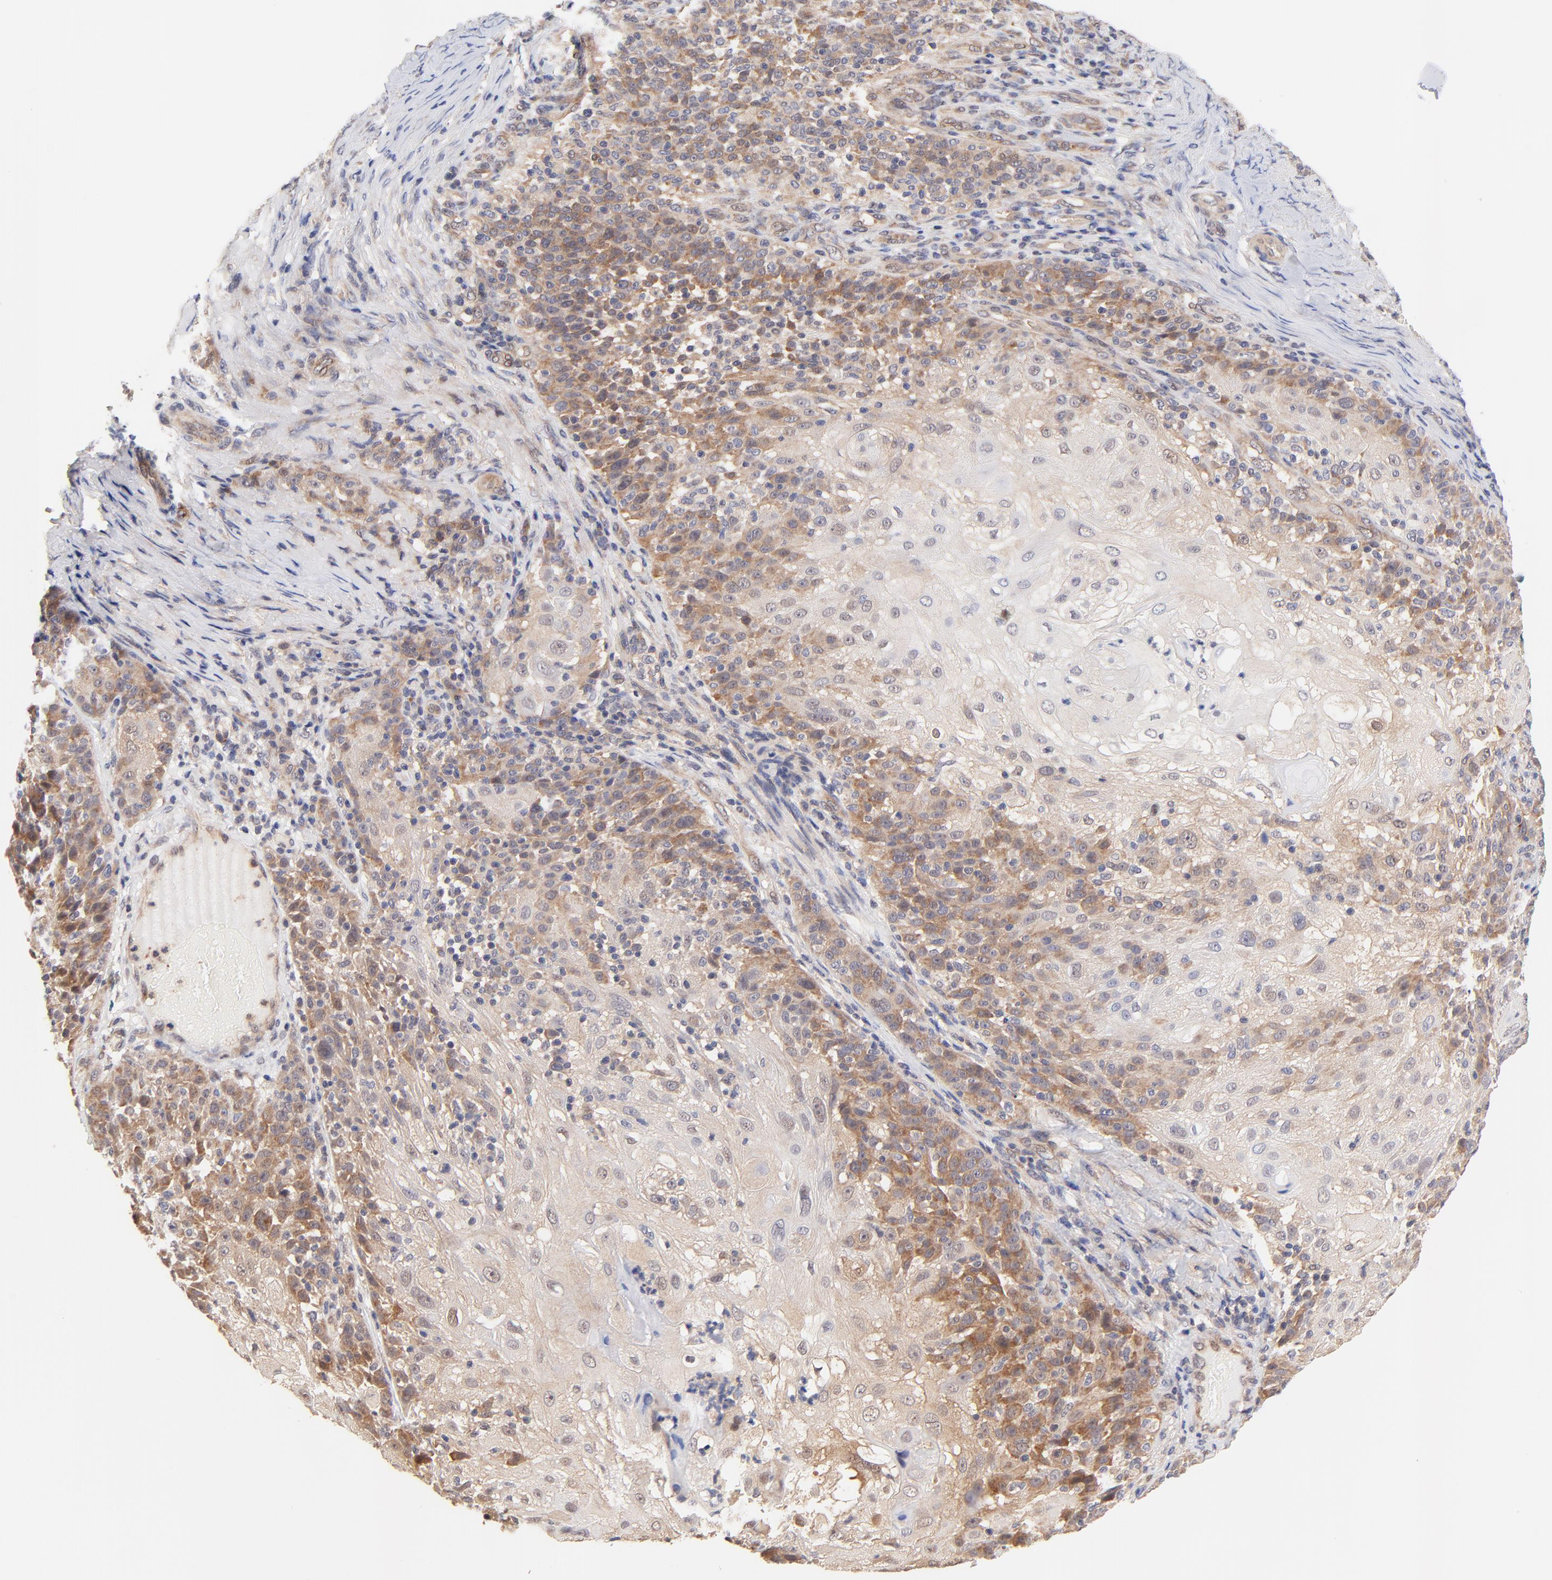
{"staining": {"intensity": "moderate", "quantity": "25%-75%", "location": "cytoplasmic/membranous"}, "tissue": "skin cancer", "cell_type": "Tumor cells", "image_type": "cancer", "snomed": [{"axis": "morphology", "description": "Normal tissue, NOS"}, {"axis": "morphology", "description": "Squamous cell carcinoma, NOS"}, {"axis": "topography", "description": "Skin"}], "caption": "Brown immunohistochemical staining in skin squamous cell carcinoma displays moderate cytoplasmic/membranous expression in approximately 25%-75% of tumor cells. (DAB (3,3'-diaminobenzidine) = brown stain, brightfield microscopy at high magnification).", "gene": "TXNL1", "patient": {"sex": "female", "age": 83}}